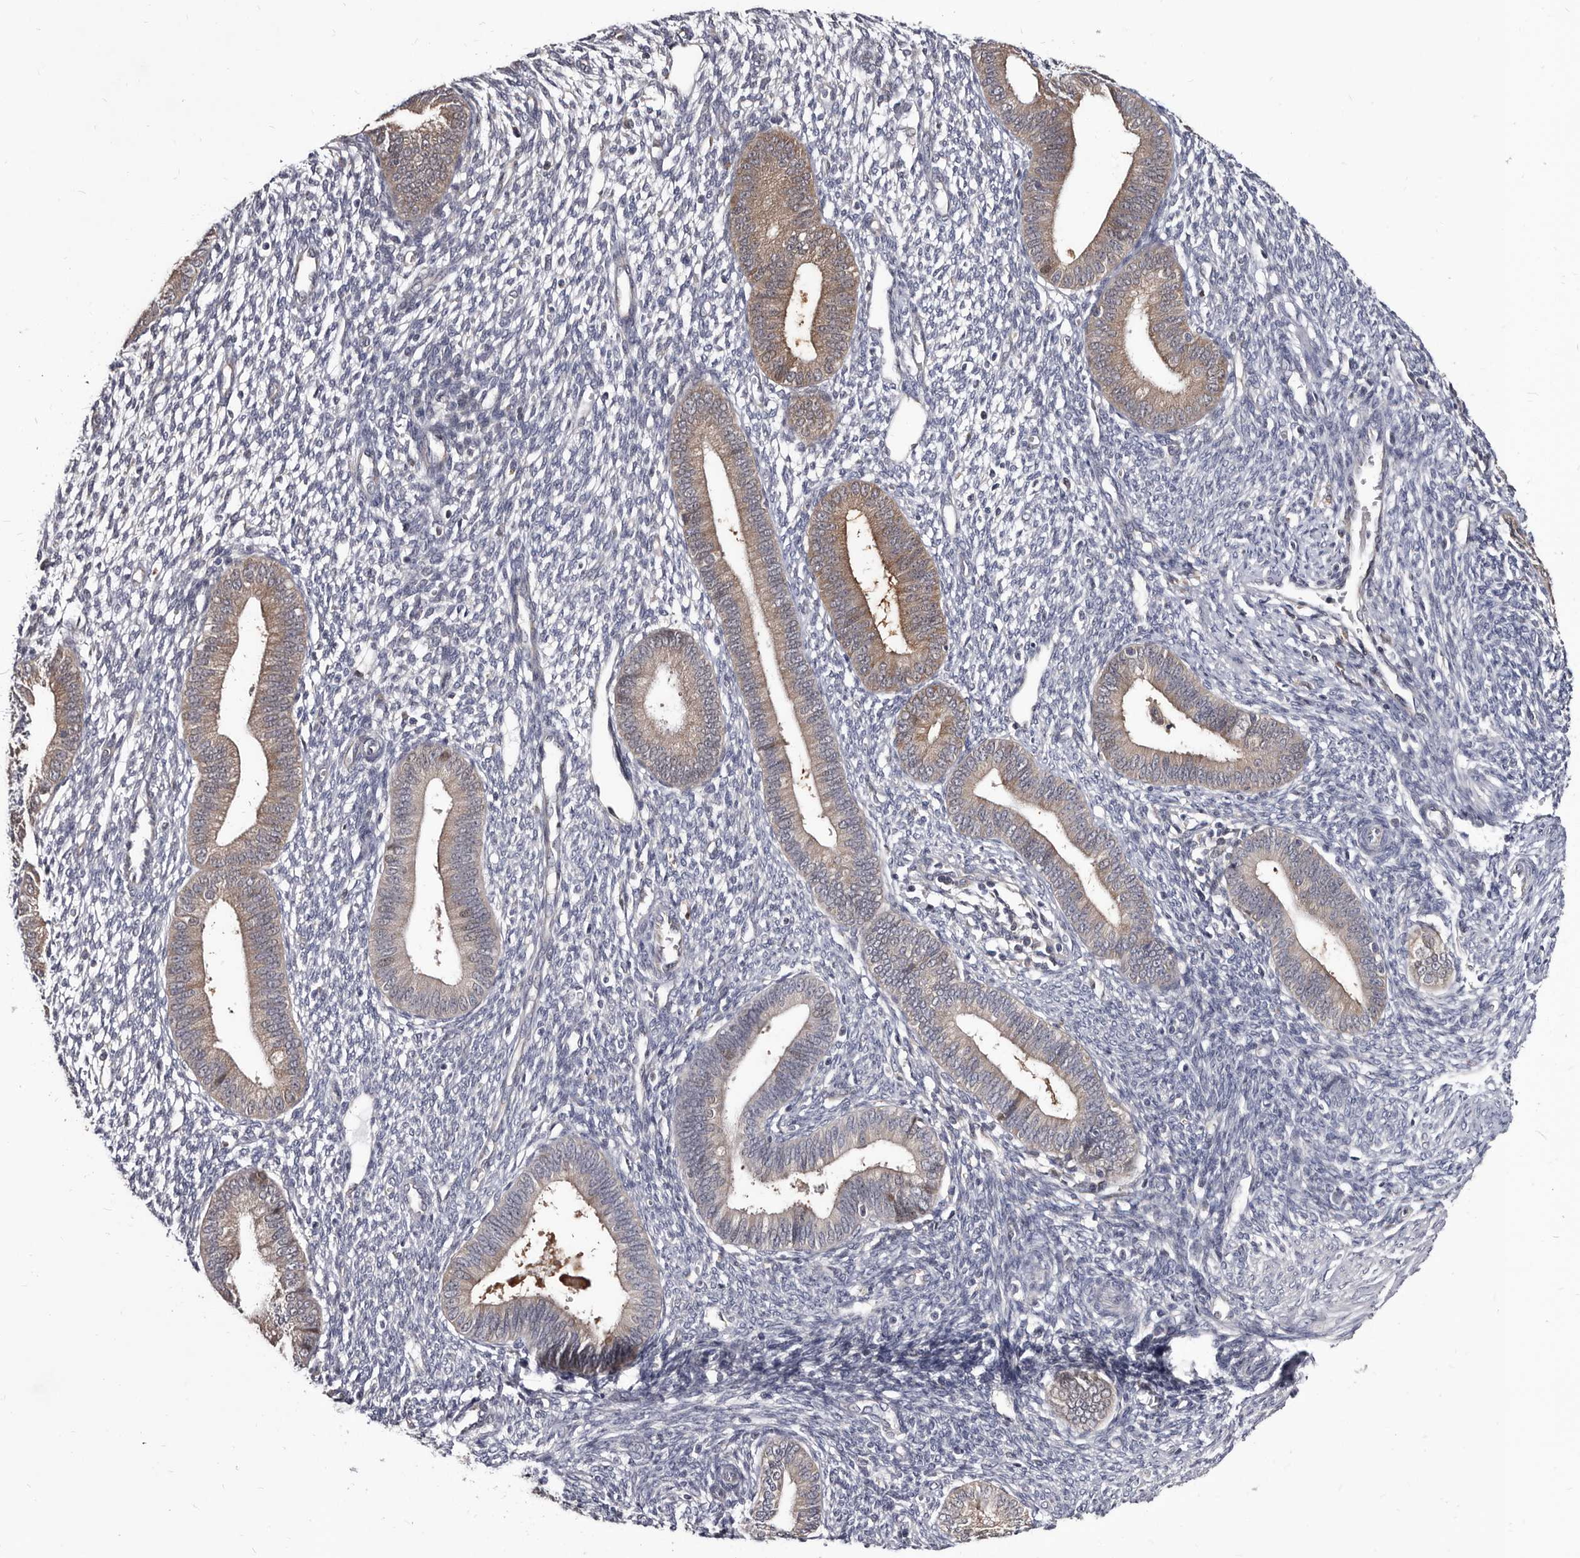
{"staining": {"intensity": "negative", "quantity": "none", "location": "none"}, "tissue": "endometrium", "cell_type": "Cells in endometrial stroma", "image_type": "normal", "snomed": [{"axis": "morphology", "description": "Normal tissue, NOS"}, {"axis": "topography", "description": "Endometrium"}], "caption": "This is an immunohistochemistry histopathology image of normal endometrium. There is no expression in cells in endometrial stroma.", "gene": "ABCF2", "patient": {"sex": "female", "age": 46}}